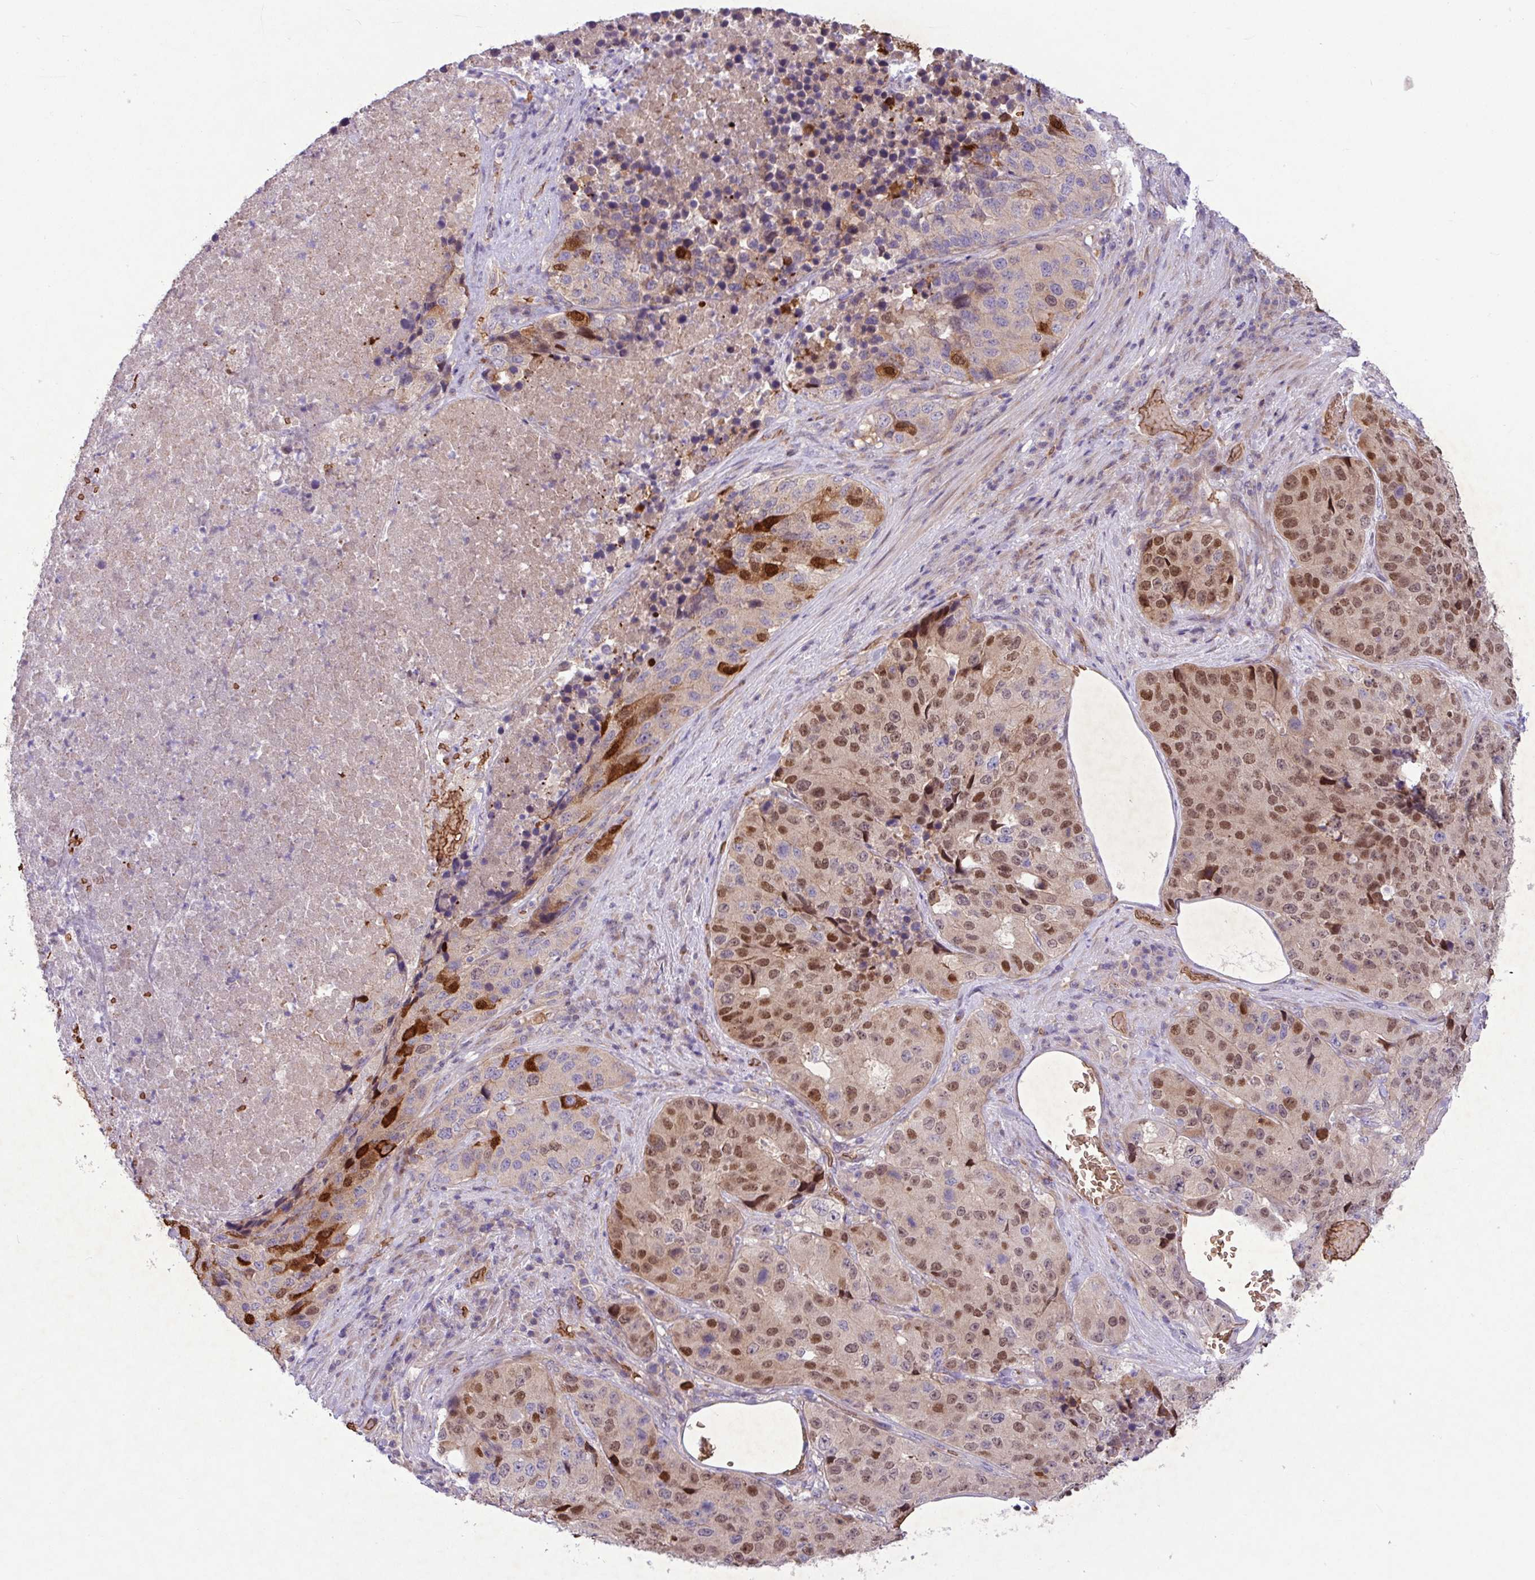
{"staining": {"intensity": "moderate", "quantity": "25%-75%", "location": "nuclear"}, "tissue": "stomach cancer", "cell_type": "Tumor cells", "image_type": "cancer", "snomed": [{"axis": "morphology", "description": "Adenocarcinoma, NOS"}, {"axis": "topography", "description": "Stomach"}], "caption": "A high-resolution image shows immunohistochemistry (IHC) staining of adenocarcinoma (stomach), which exhibits moderate nuclear staining in approximately 25%-75% of tumor cells.", "gene": "RAD21L1", "patient": {"sex": "male", "age": 71}}